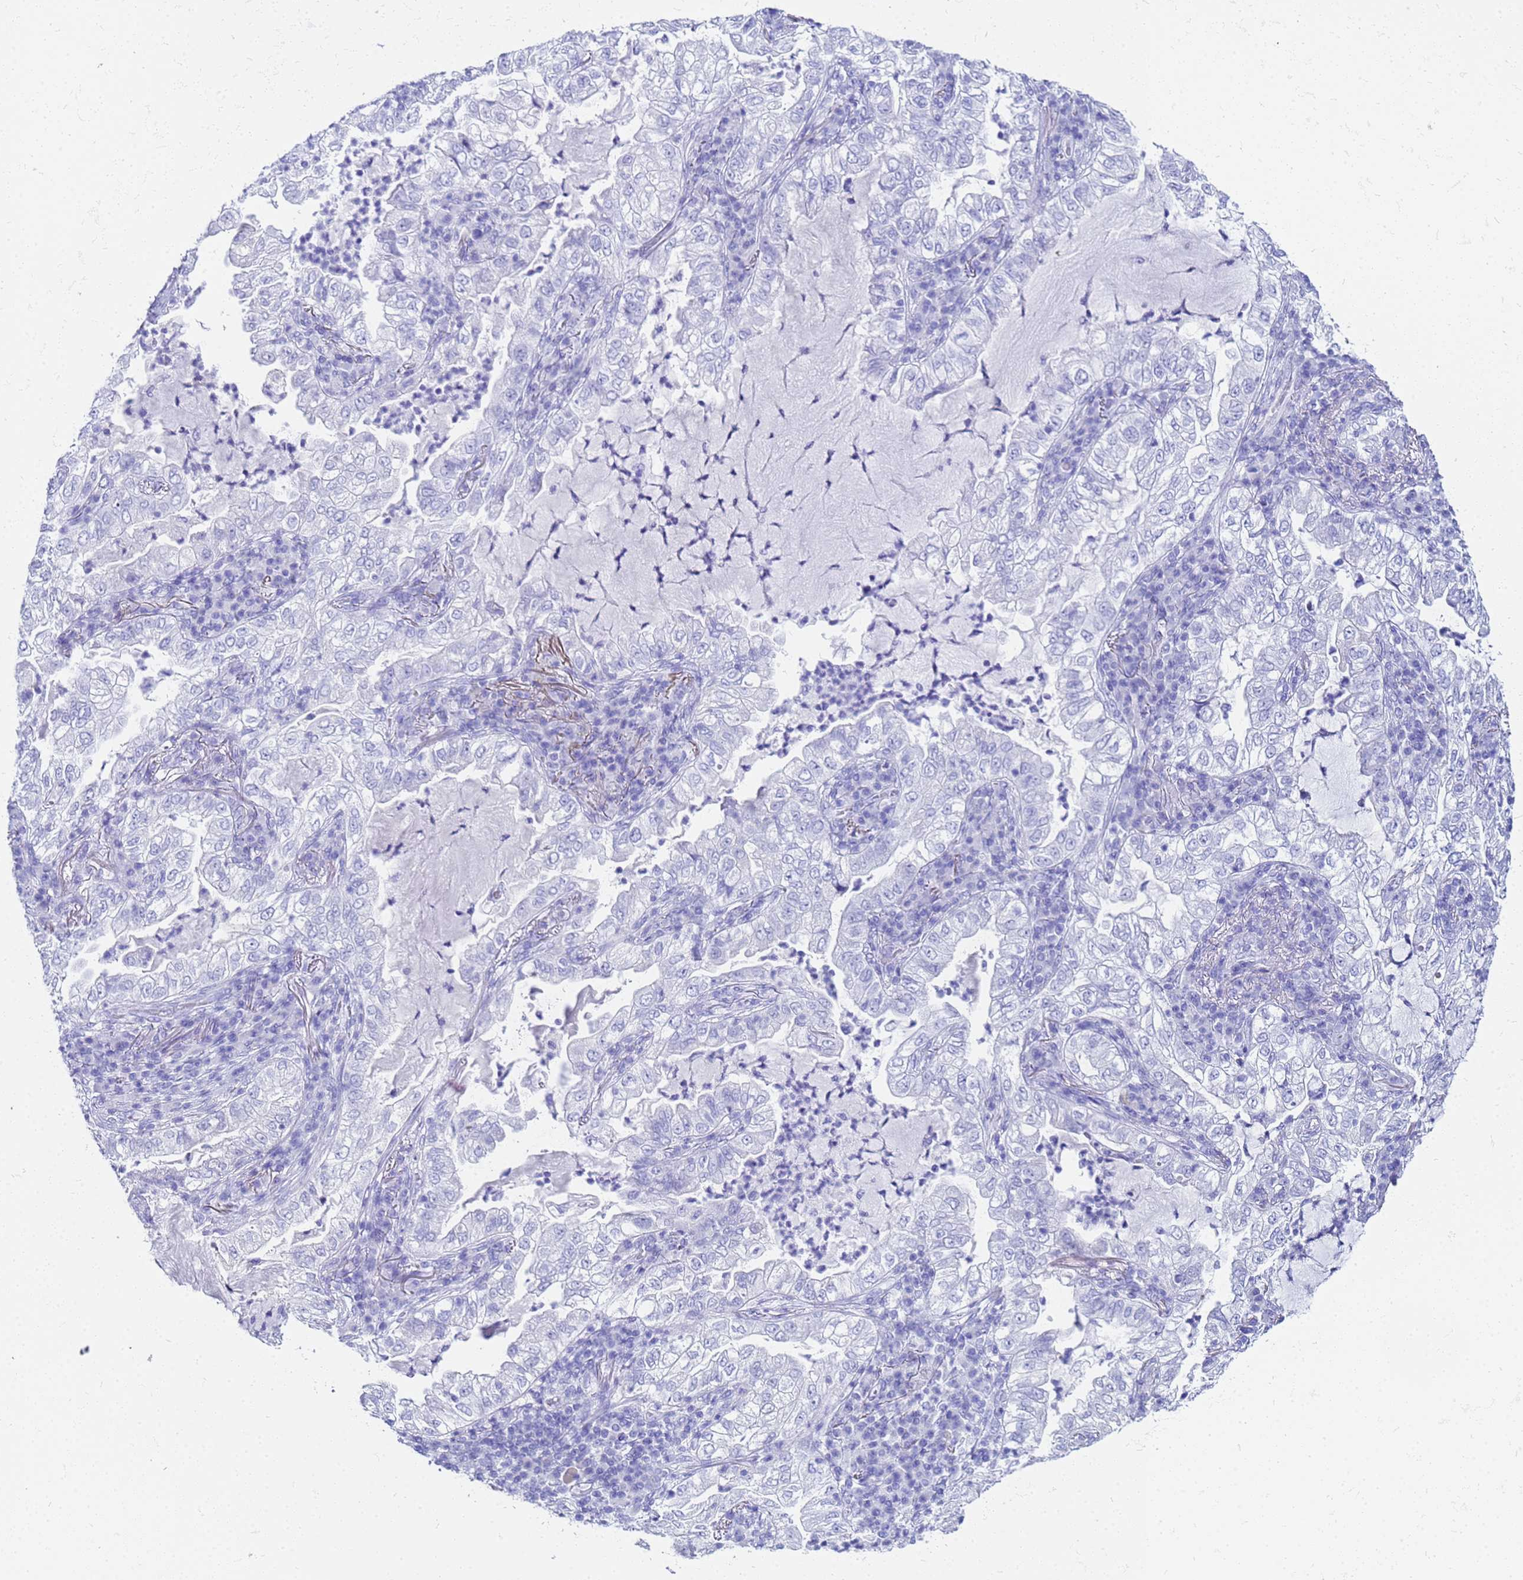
{"staining": {"intensity": "negative", "quantity": "none", "location": "none"}, "tissue": "lung cancer", "cell_type": "Tumor cells", "image_type": "cancer", "snomed": [{"axis": "morphology", "description": "Adenocarcinoma, NOS"}, {"axis": "topography", "description": "Lung"}], "caption": "Lung adenocarcinoma was stained to show a protein in brown. There is no significant staining in tumor cells. Nuclei are stained in blue.", "gene": "CKB", "patient": {"sex": "female", "age": 73}}